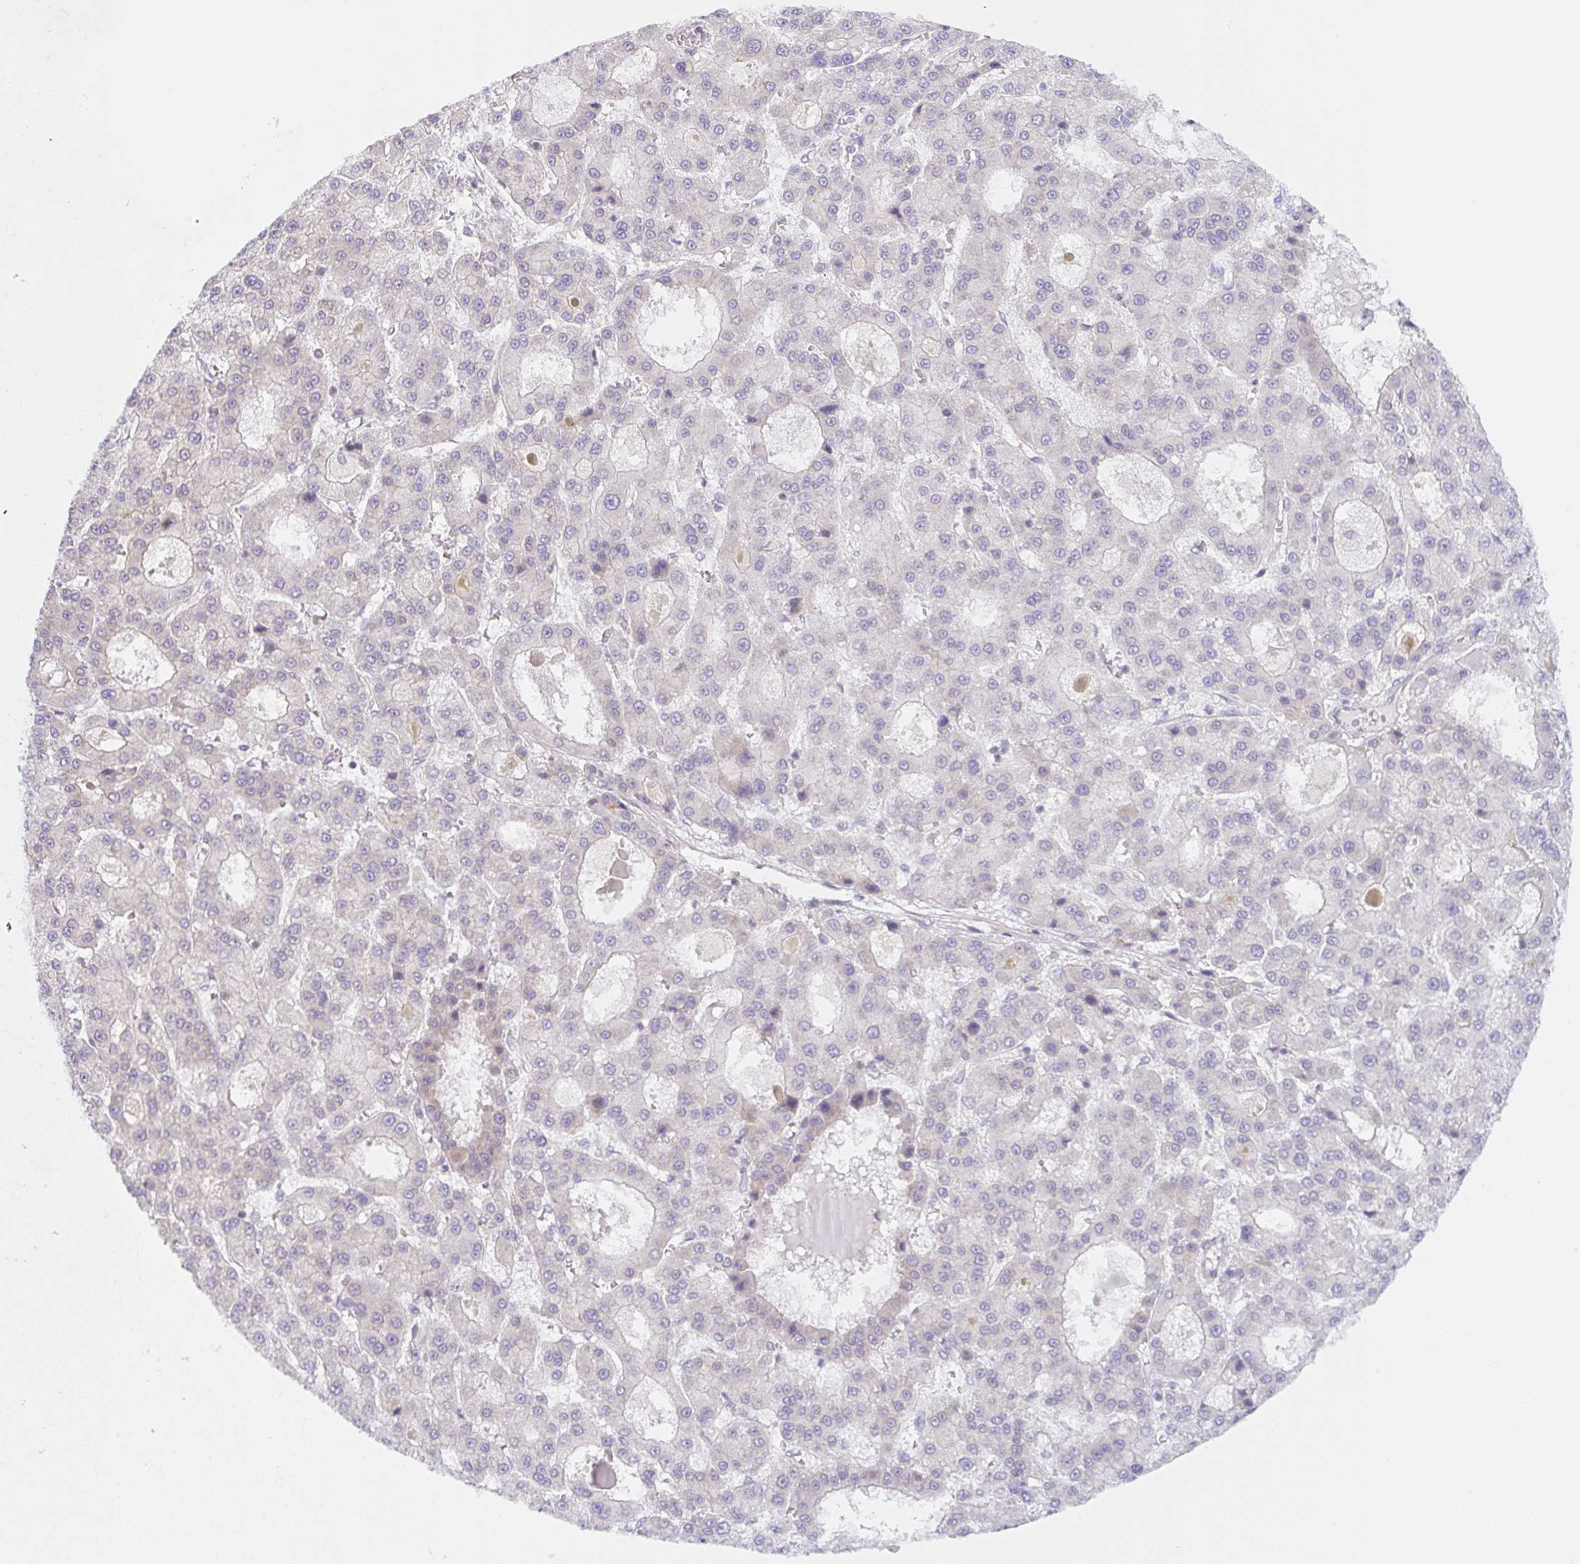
{"staining": {"intensity": "negative", "quantity": "none", "location": "none"}, "tissue": "liver cancer", "cell_type": "Tumor cells", "image_type": "cancer", "snomed": [{"axis": "morphology", "description": "Carcinoma, Hepatocellular, NOS"}, {"axis": "topography", "description": "Liver"}], "caption": "This is an immunohistochemistry (IHC) image of human liver cancer (hepatocellular carcinoma). There is no expression in tumor cells.", "gene": "TBPL2", "patient": {"sex": "male", "age": 70}}